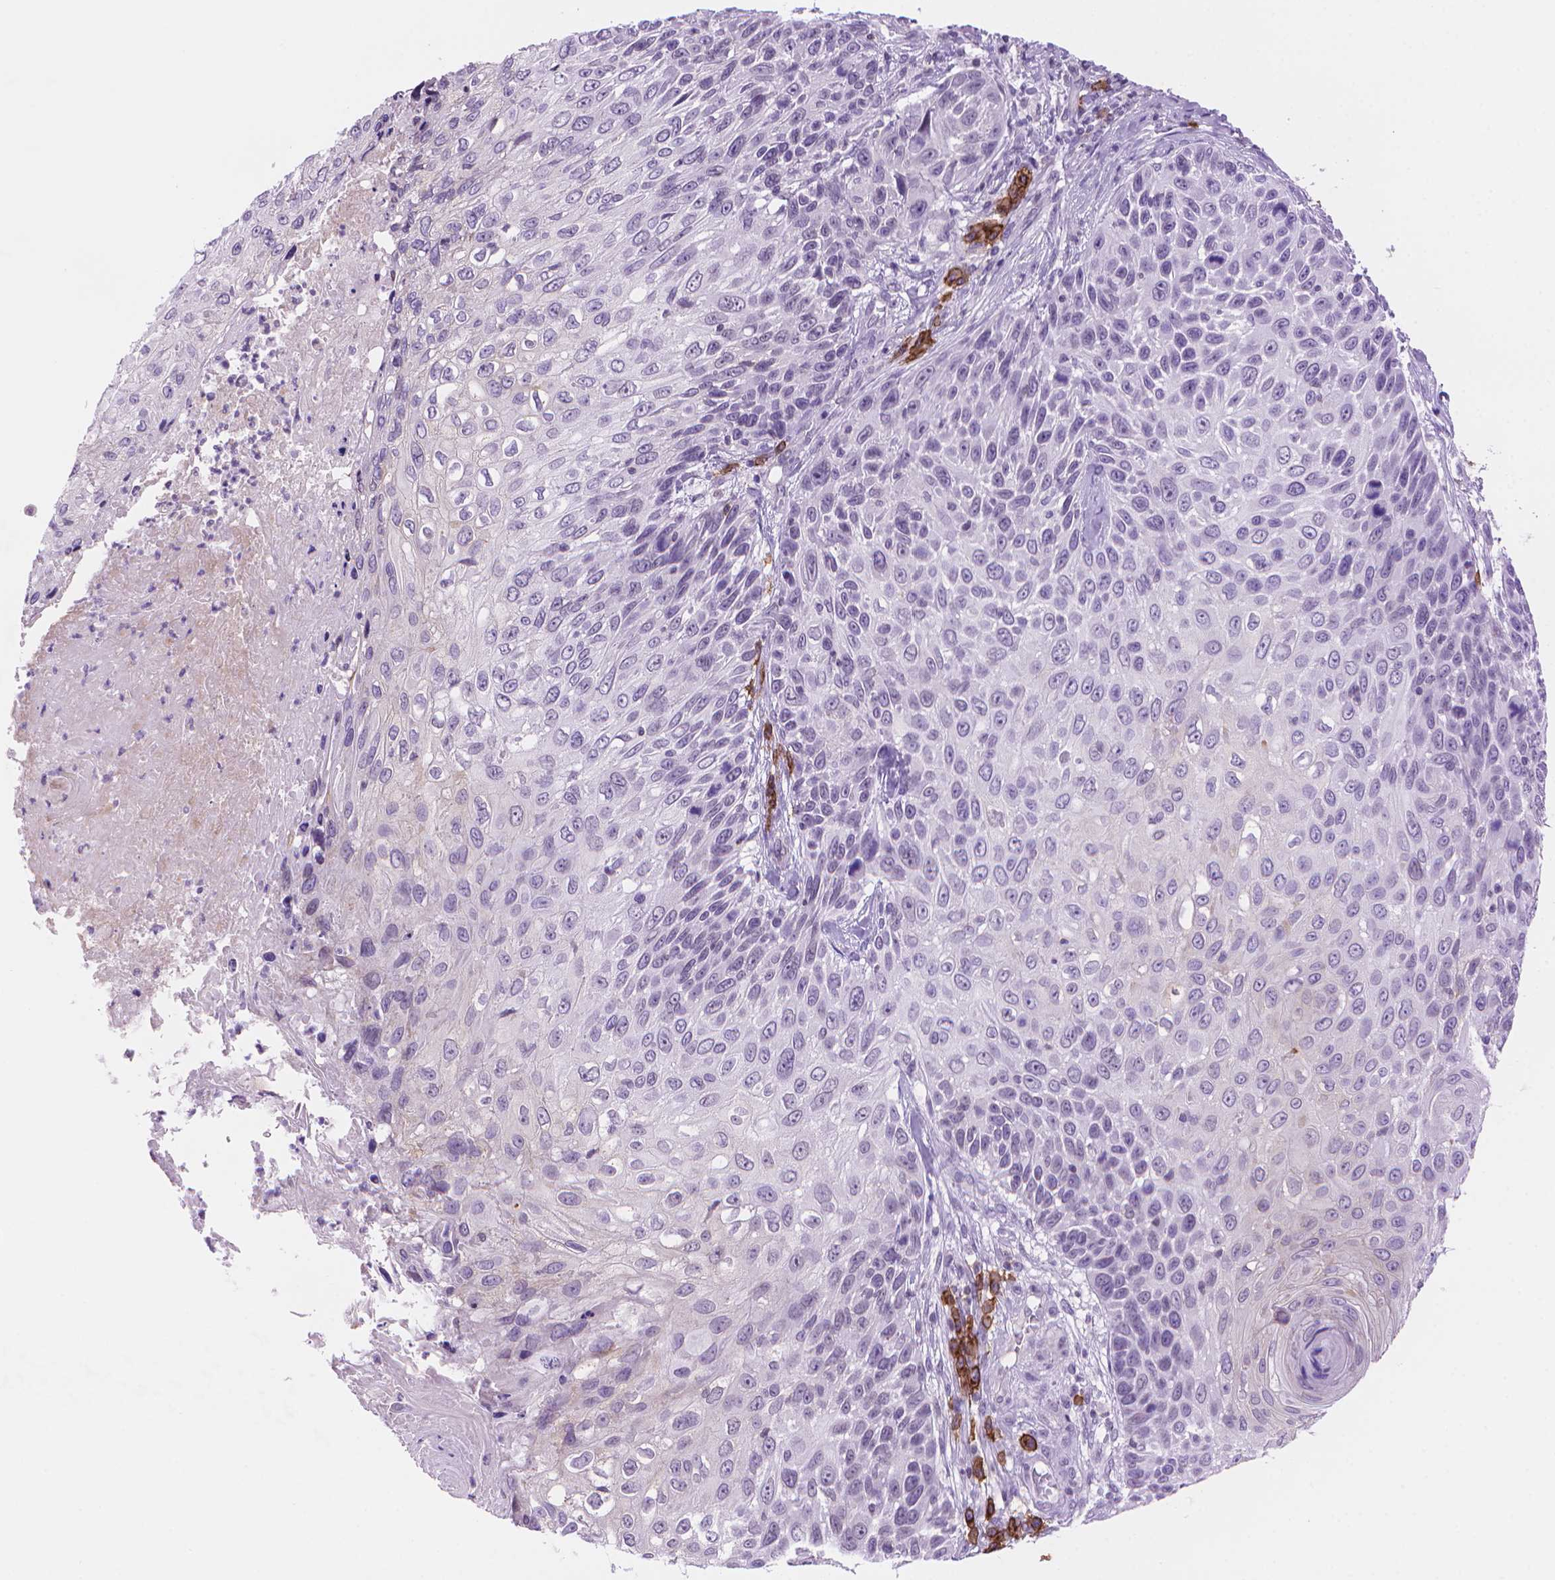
{"staining": {"intensity": "negative", "quantity": "none", "location": "none"}, "tissue": "skin cancer", "cell_type": "Tumor cells", "image_type": "cancer", "snomed": [{"axis": "morphology", "description": "Squamous cell carcinoma, NOS"}, {"axis": "topography", "description": "Skin"}], "caption": "Immunohistochemistry (IHC) histopathology image of neoplastic tissue: human skin squamous cell carcinoma stained with DAB demonstrates no significant protein expression in tumor cells.", "gene": "TMEM184A", "patient": {"sex": "male", "age": 92}}